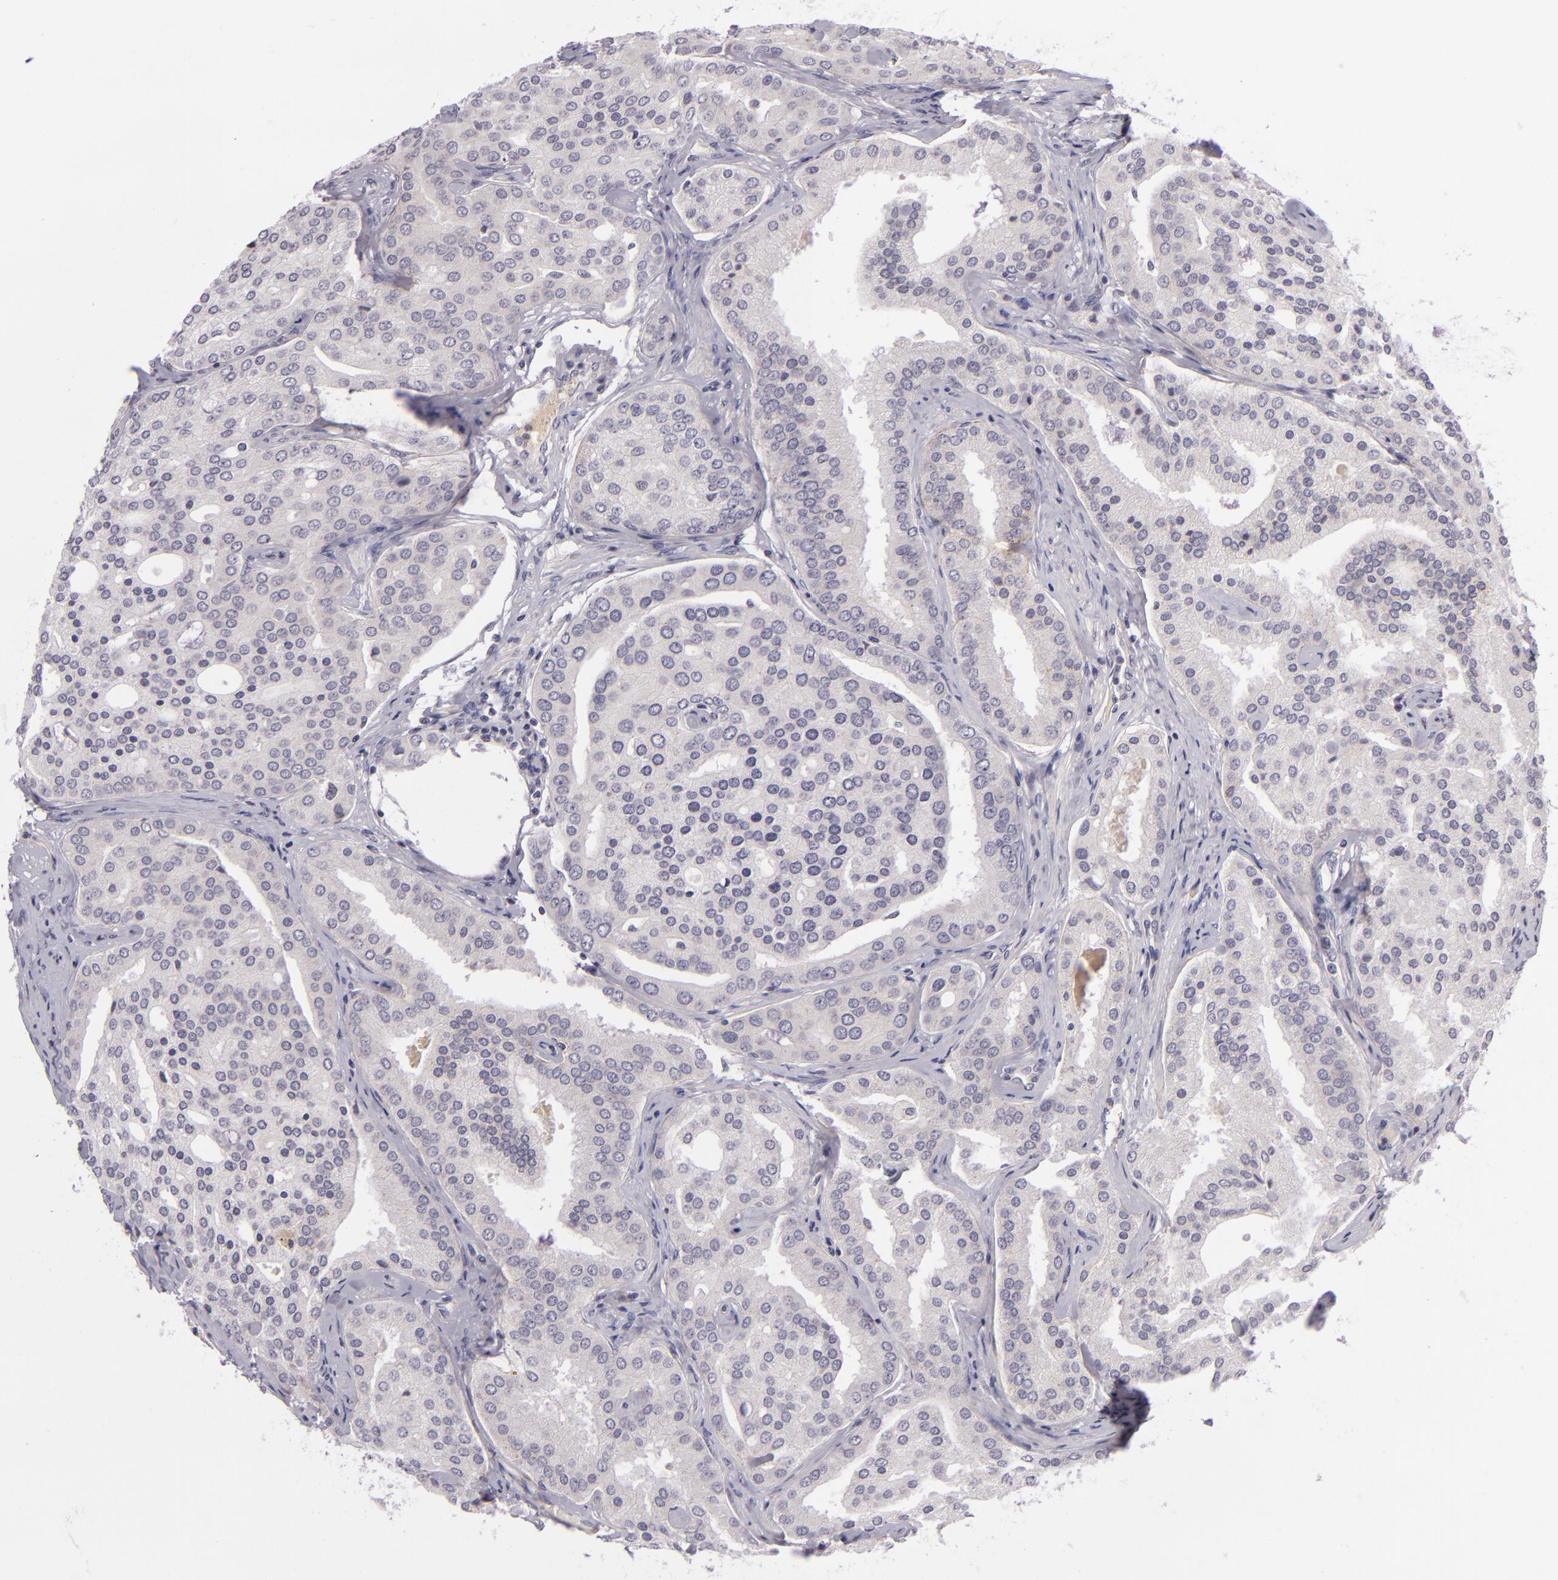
{"staining": {"intensity": "weak", "quantity": ">75%", "location": "cytoplasmic/membranous"}, "tissue": "prostate cancer", "cell_type": "Tumor cells", "image_type": "cancer", "snomed": [{"axis": "morphology", "description": "Adenocarcinoma, High grade"}, {"axis": "topography", "description": "Prostate"}], "caption": "Weak cytoplasmic/membranous expression is appreciated in approximately >75% of tumor cells in prostate cancer. The staining was performed using DAB, with brown indicating positive protein expression. Nuclei are stained blue with hematoxylin.", "gene": "DAG1", "patient": {"sex": "male", "age": 64}}